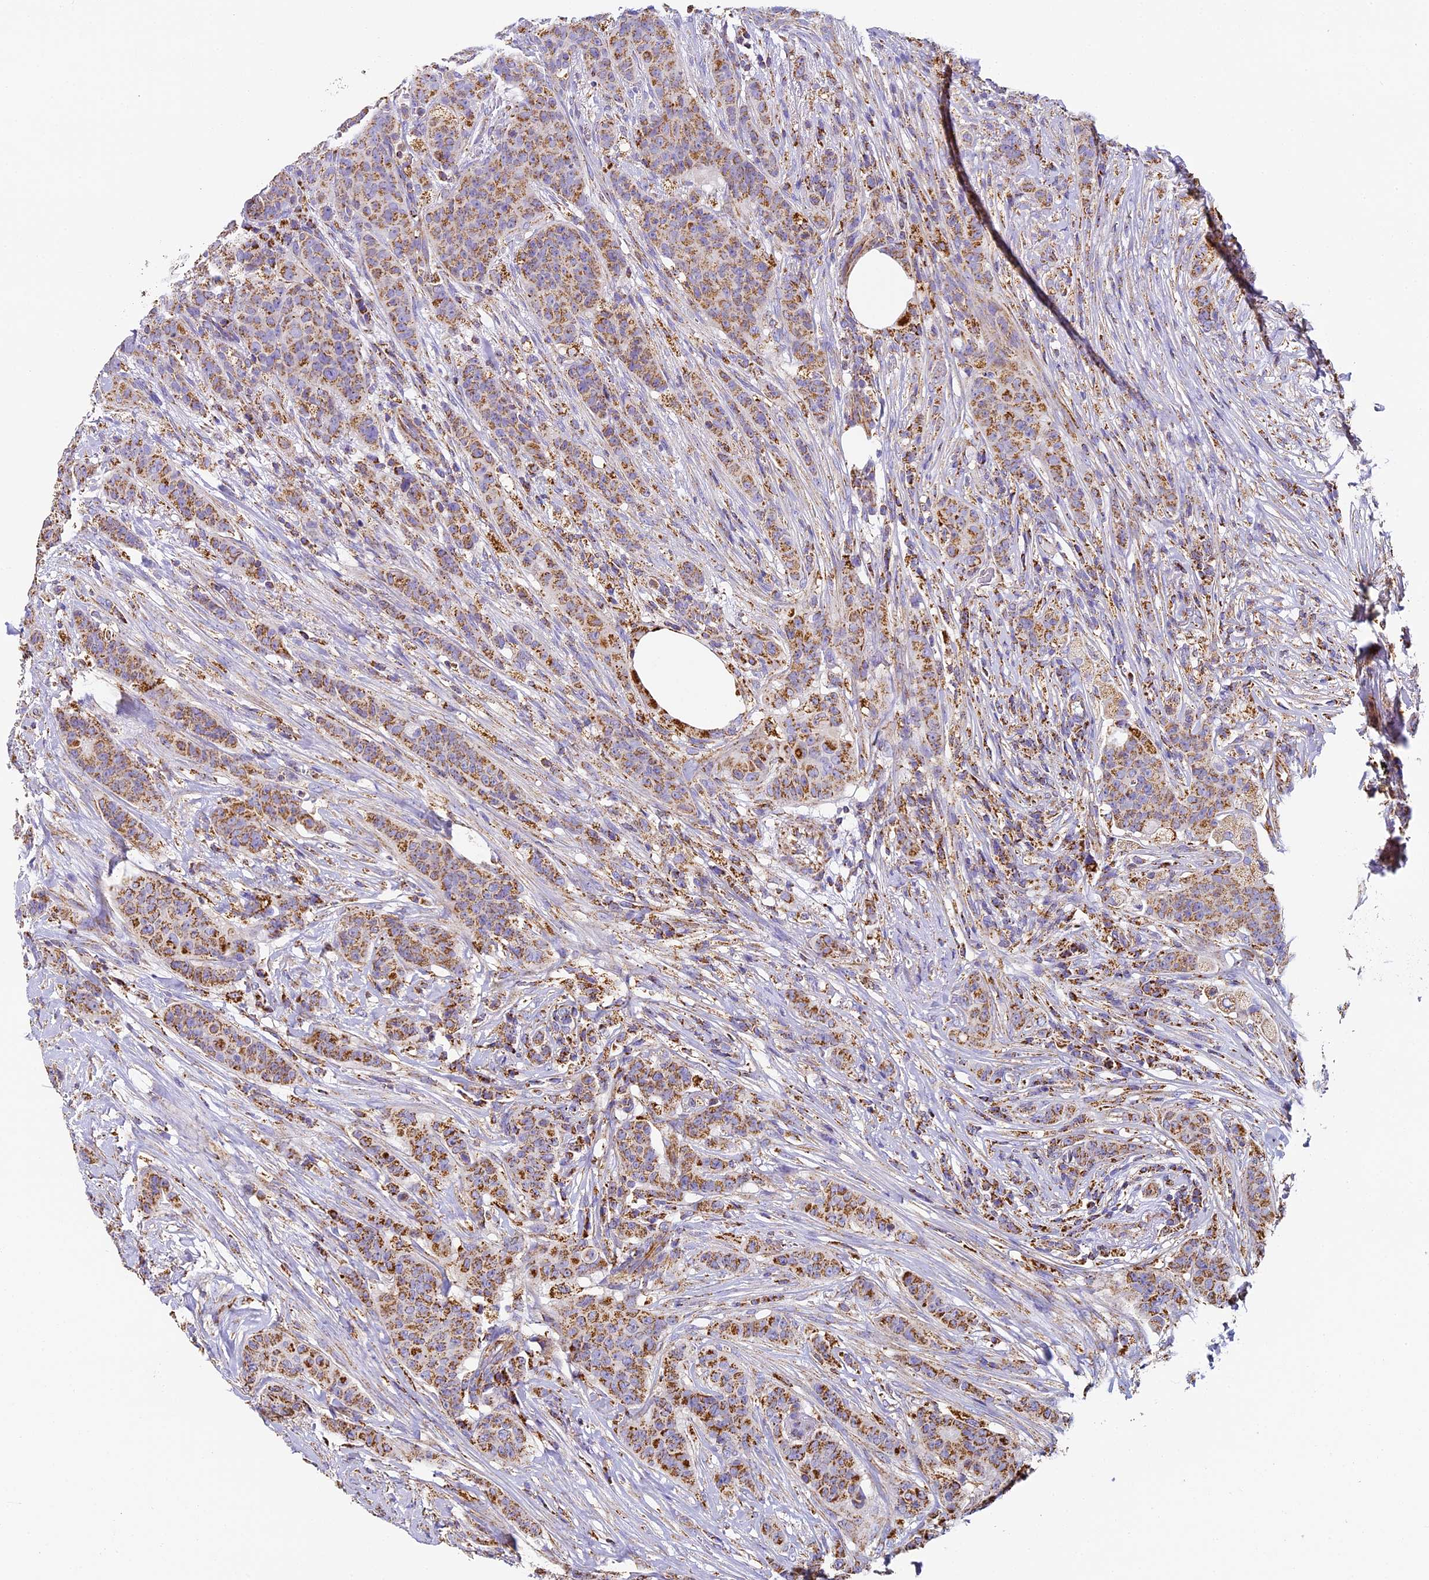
{"staining": {"intensity": "moderate", "quantity": ">75%", "location": "cytoplasmic/membranous"}, "tissue": "breast cancer", "cell_type": "Tumor cells", "image_type": "cancer", "snomed": [{"axis": "morphology", "description": "Duct carcinoma"}, {"axis": "topography", "description": "Breast"}], "caption": "Immunohistochemical staining of human breast invasive ductal carcinoma exhibits medium levels of moderate cytoplasmic/membranous positivity in about >75% of tumor cells.", "gene": "STK17A", "patient": {"sex": "female", "age": 40}}